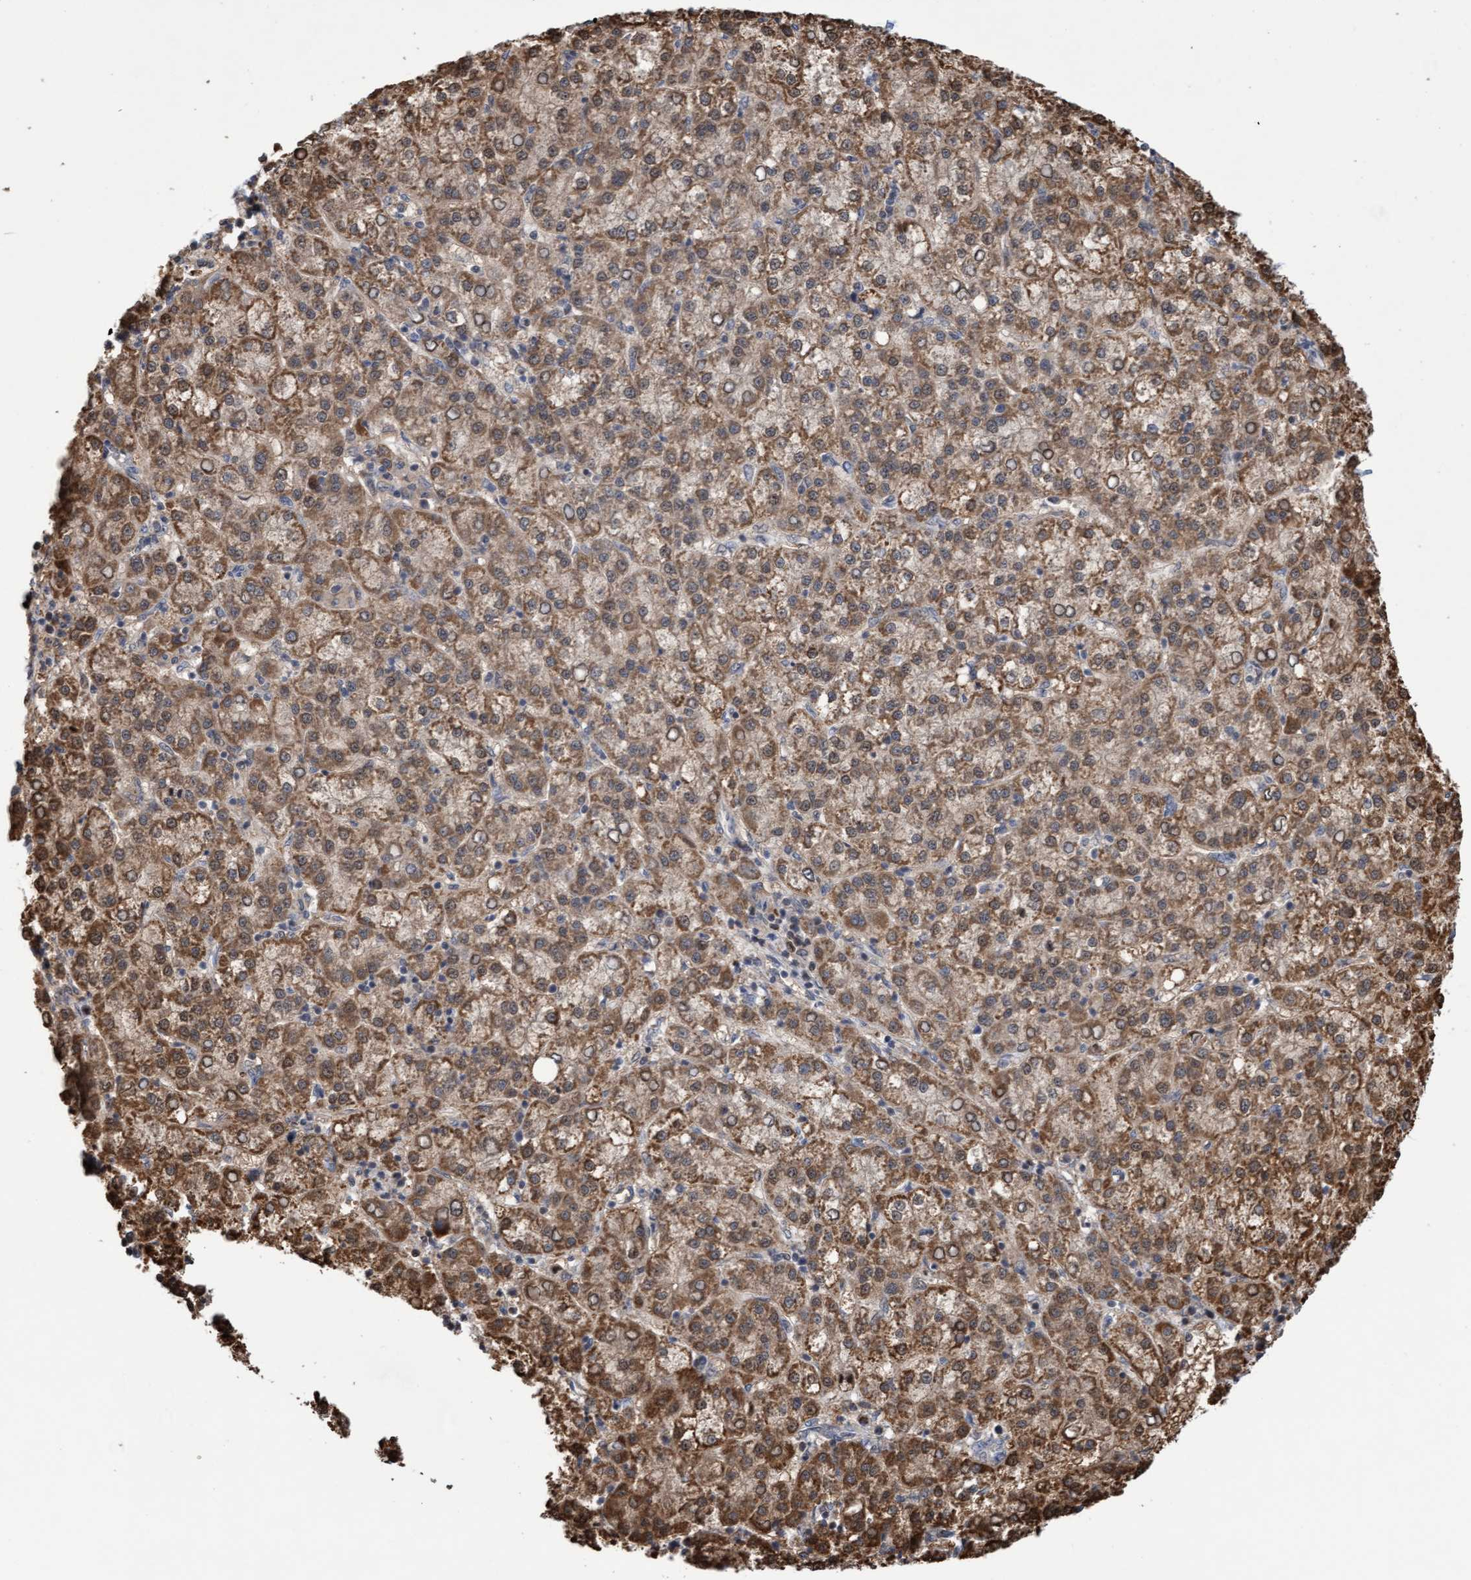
{"staining": {"intensity": "weak", "quantity": ">75%", "location": "cytoplasmic/membranous"}, "tissue": "liver cancer", "cell_type": "Tumor cells", "image_type": "cancer", "snomed": [{"axis": "morphology", "description": "Carcinoma, Hepatocellular, NOS"}, {"axis": "topography", "description": "Liver"}], "caption": "Liver cancer was stained to show a protein in brown. There is low levels of weak cytoplasmic/membranous positivity in about >75% of tumor cells.", "gene": "PECR", "patient": {"sex": "female", "age": 58}}